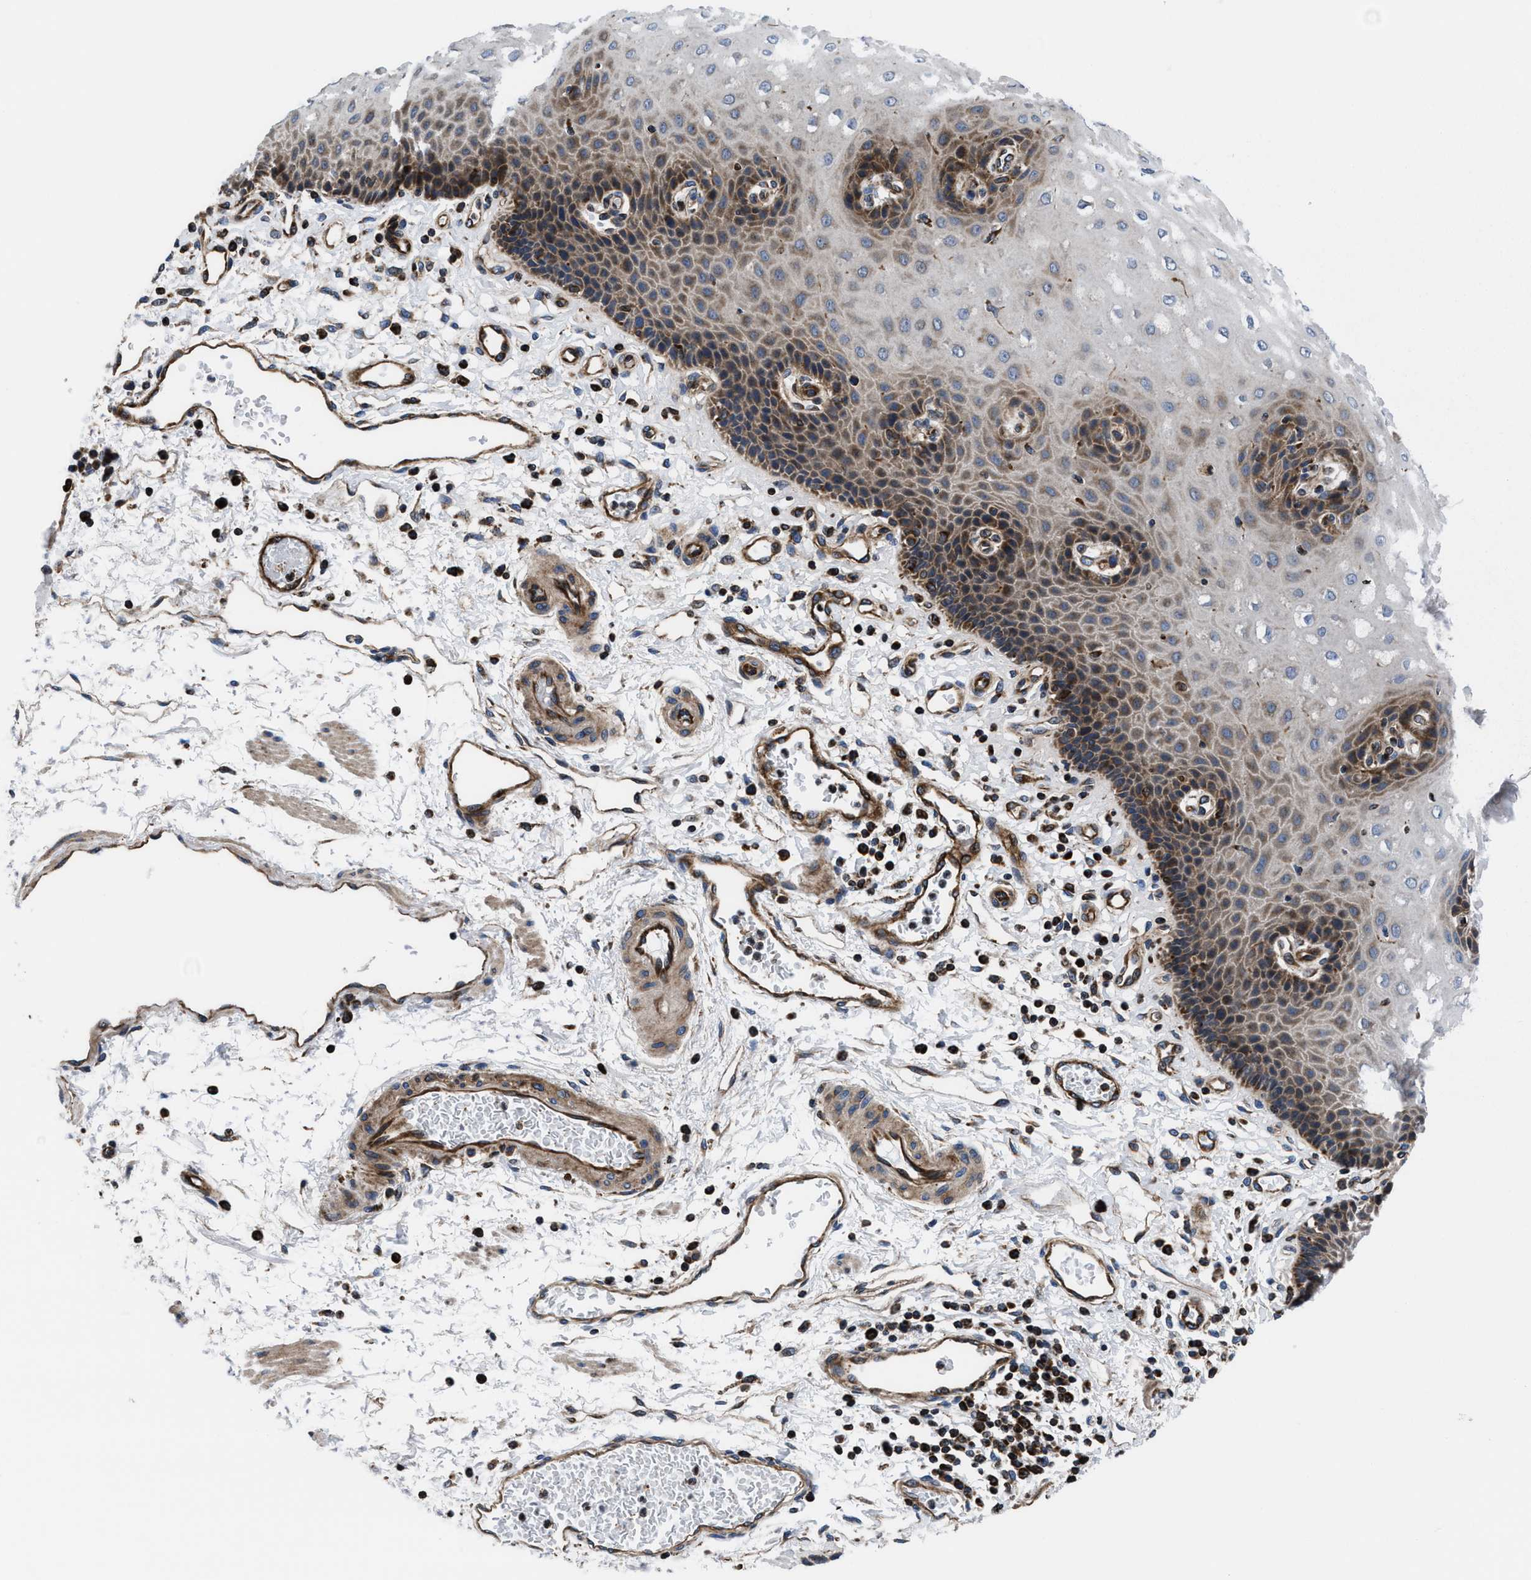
{"staining": {"intensity": "weak", "quantity": "25%-75%", "location": "cytoplasmic/membranous"}, "tissue": "esophagus", "cell_type": "Squamous epithelial cells", "image_type": "normal", "snomed": [{"axis": "morphology", "description": "Normal tissue, NOS"}, {"axis": "topography", "description": "Esophagus"}], "caption": "IHC (DAB) staining of unremarkable human esophagus demonstrates weak cytoplasmic/membranous protein staining in about 25%-75% of squamous epithelial cells.", "gene": "PRR15L", "patient": {"sex": "male", "age": 54}}